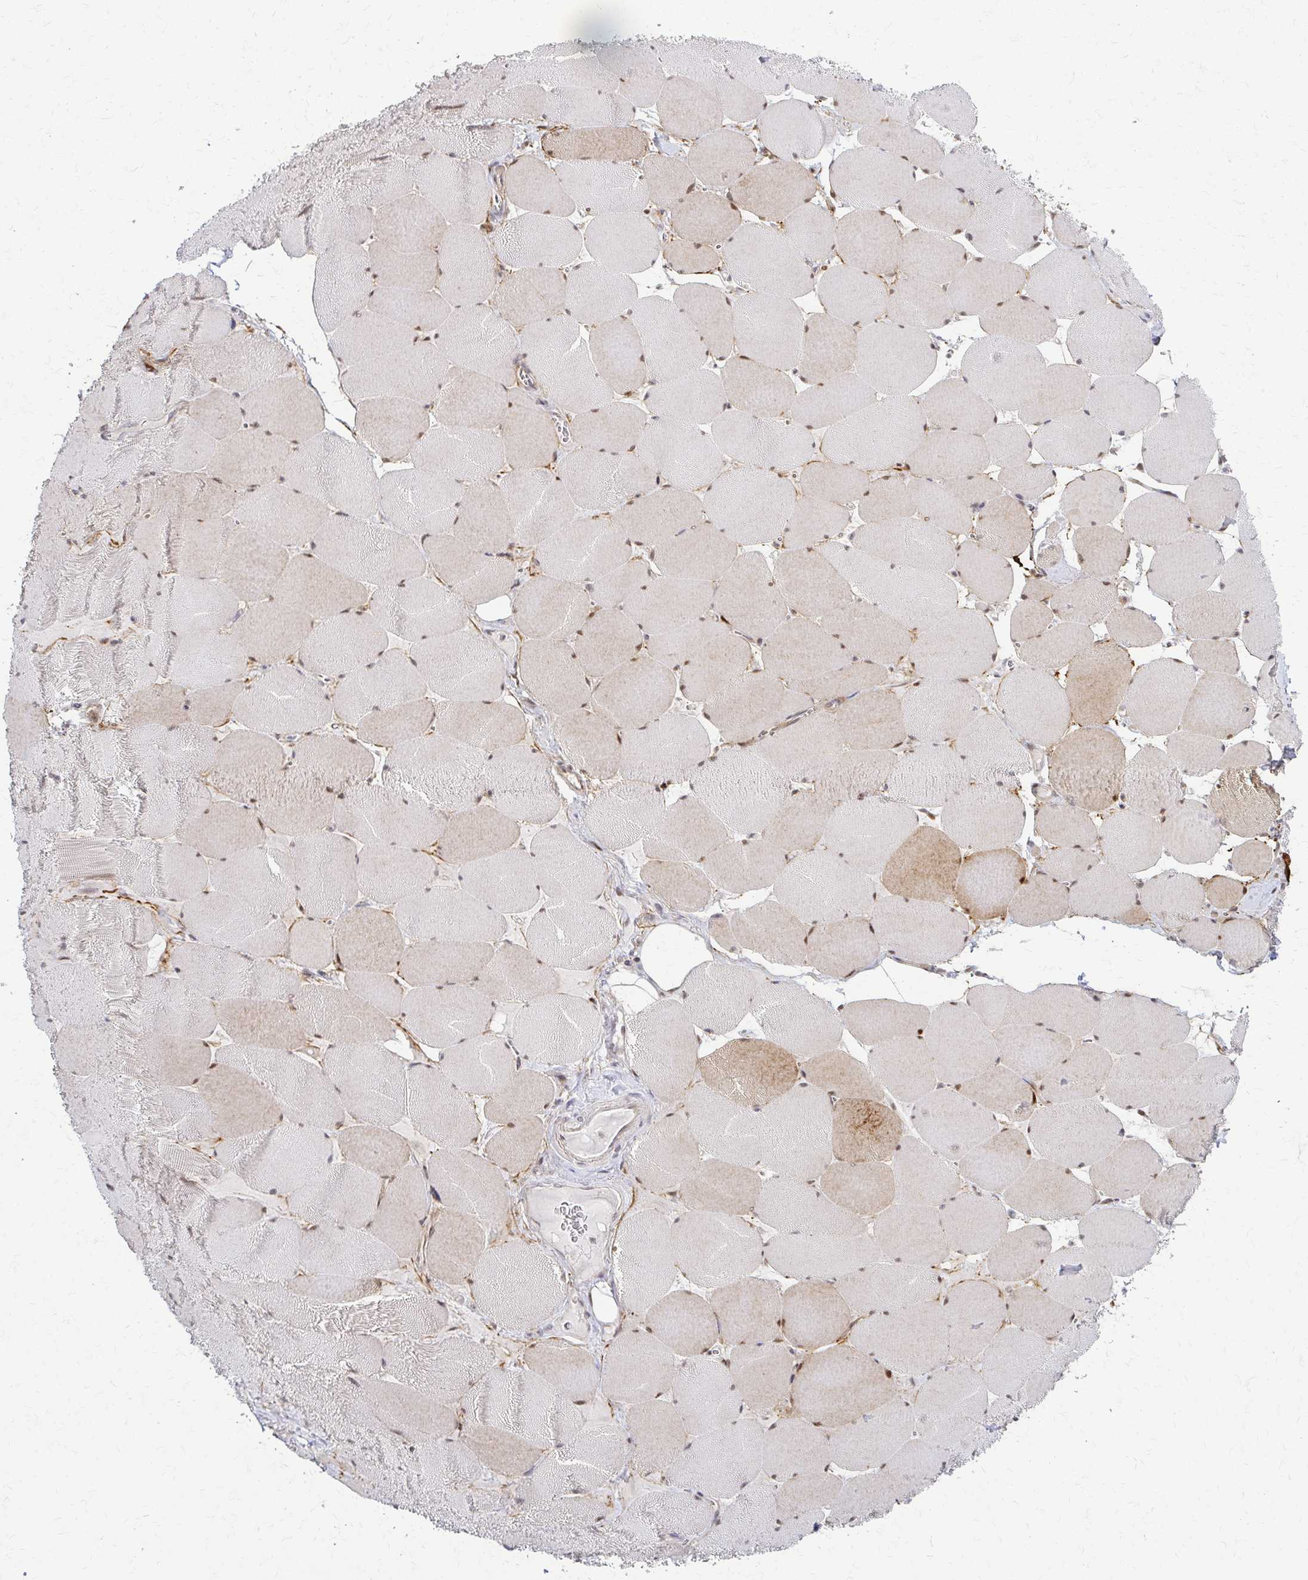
{"staining": {"intensity": "moderate", "quantity": "25%-75%", "location": "nuclear"}, "tissue": "skeletal muscle", "cell_type": "Myocytes", "image_type": "normal", "snomed": [{"axis": "morphology", "description": "Normal tissue, NOS"}, {"axis": "topography", "description": "Skeletal muscle"}], "caption": "Immunohistochemistry (IHC) photomicrograph of normal human skeletal muscle stained for a protein (brown), which shows medium levels of moderate nuclear positivity in approximately 25%-75% of myocytes.", "gene": "PSMD7", "patient": {"sex": "female", "age": 75}}